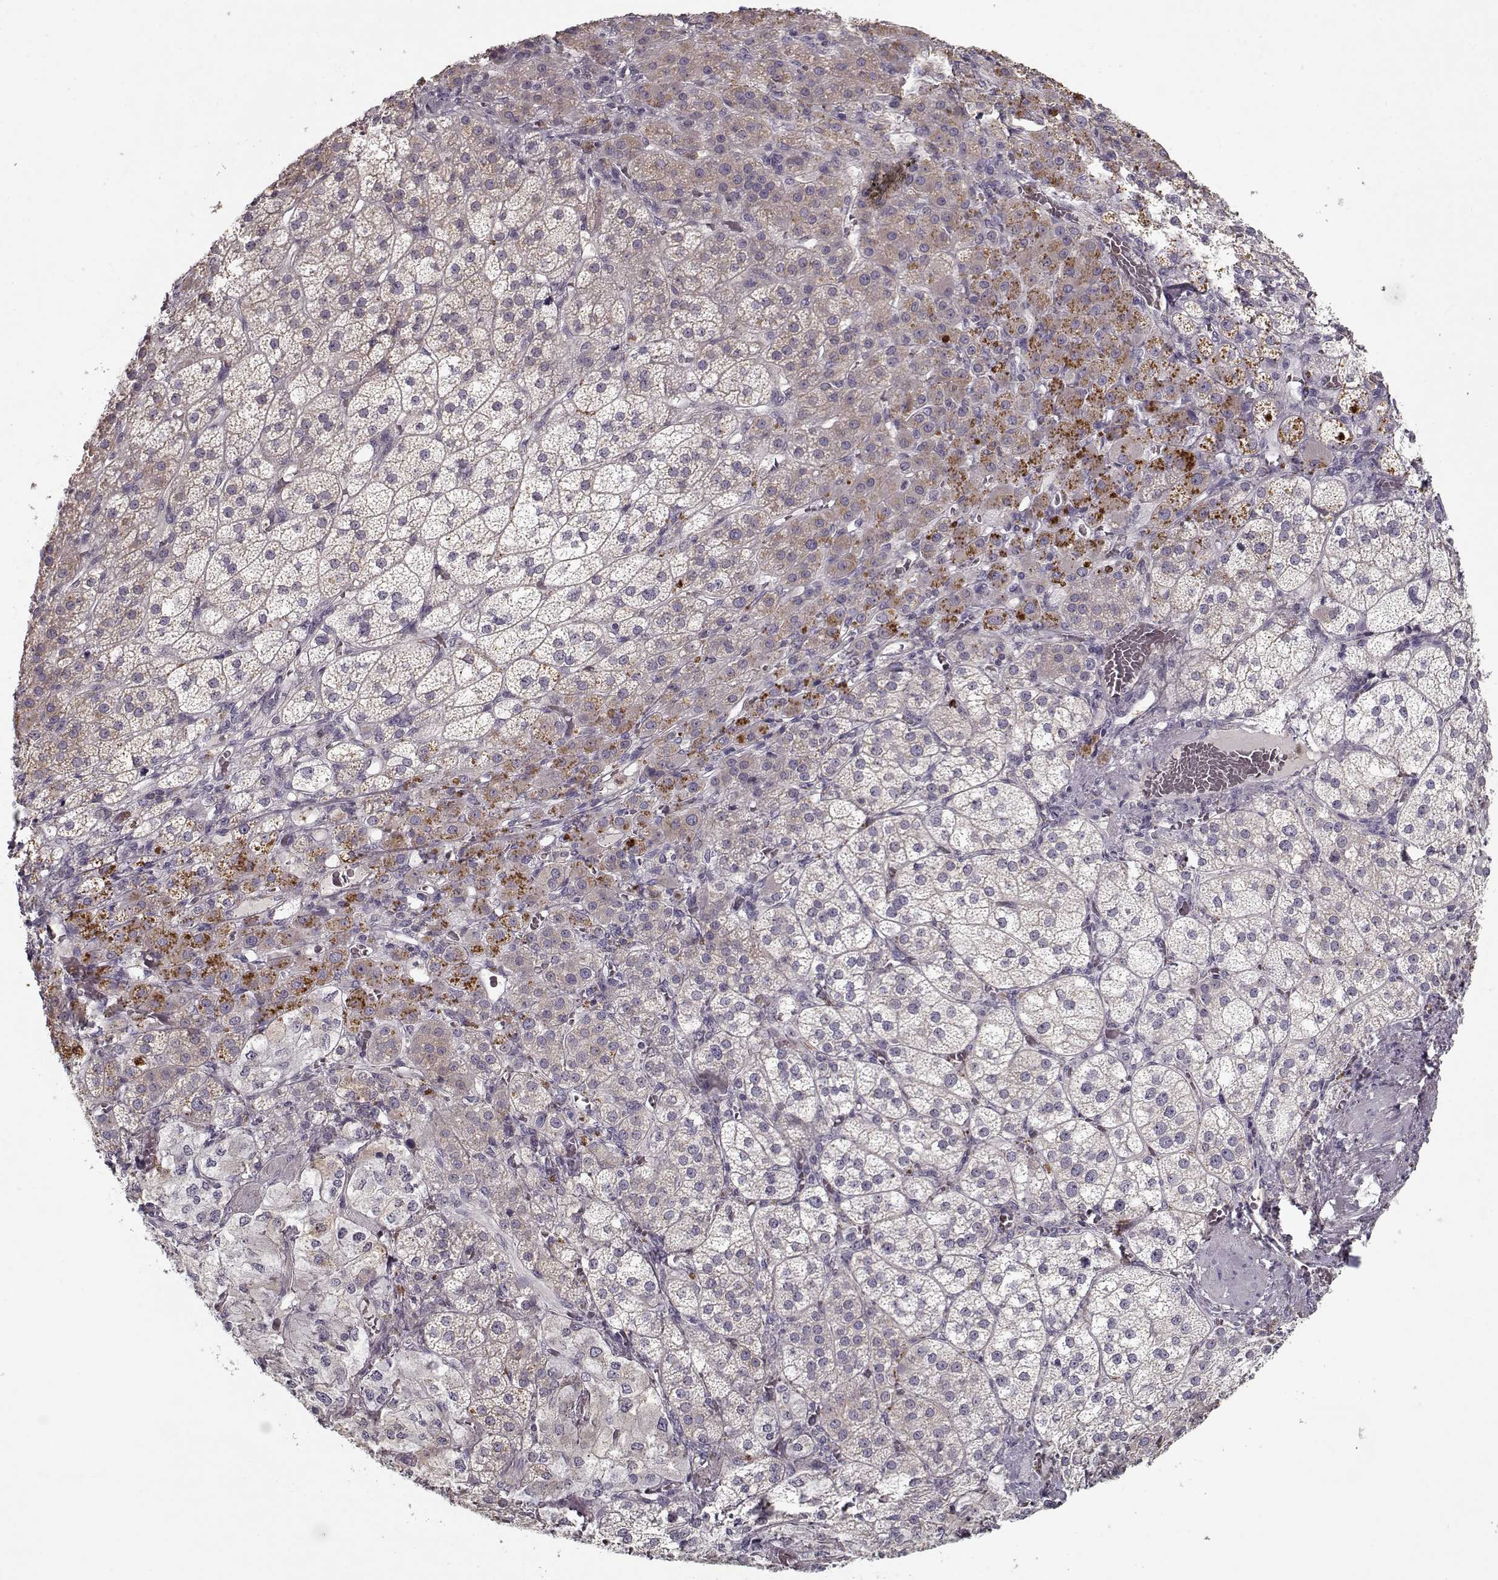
{"staining": {"intensity": "moderate", "quantity": "25%-75%", "location": "cytoplasmic/membranous"}, "tissue": "adrenal gland", "cell_type": "Glandular cells", "image_type": "normal", "snomed": [{"axis": "morphology", "description": "Normal tissue, NOS"}, {"axis": "topography", "description": "Adrenal gland"}], "caption": "IHC image of benign adrenal gland stained for a protein (brown), which demonstrates medium levels of moderate cytoplasmic/membranous expression in approximately 25%-75% of glandular cells.", "gene": "UNC13D", "patient": {"sex": "female", "age": 60}}